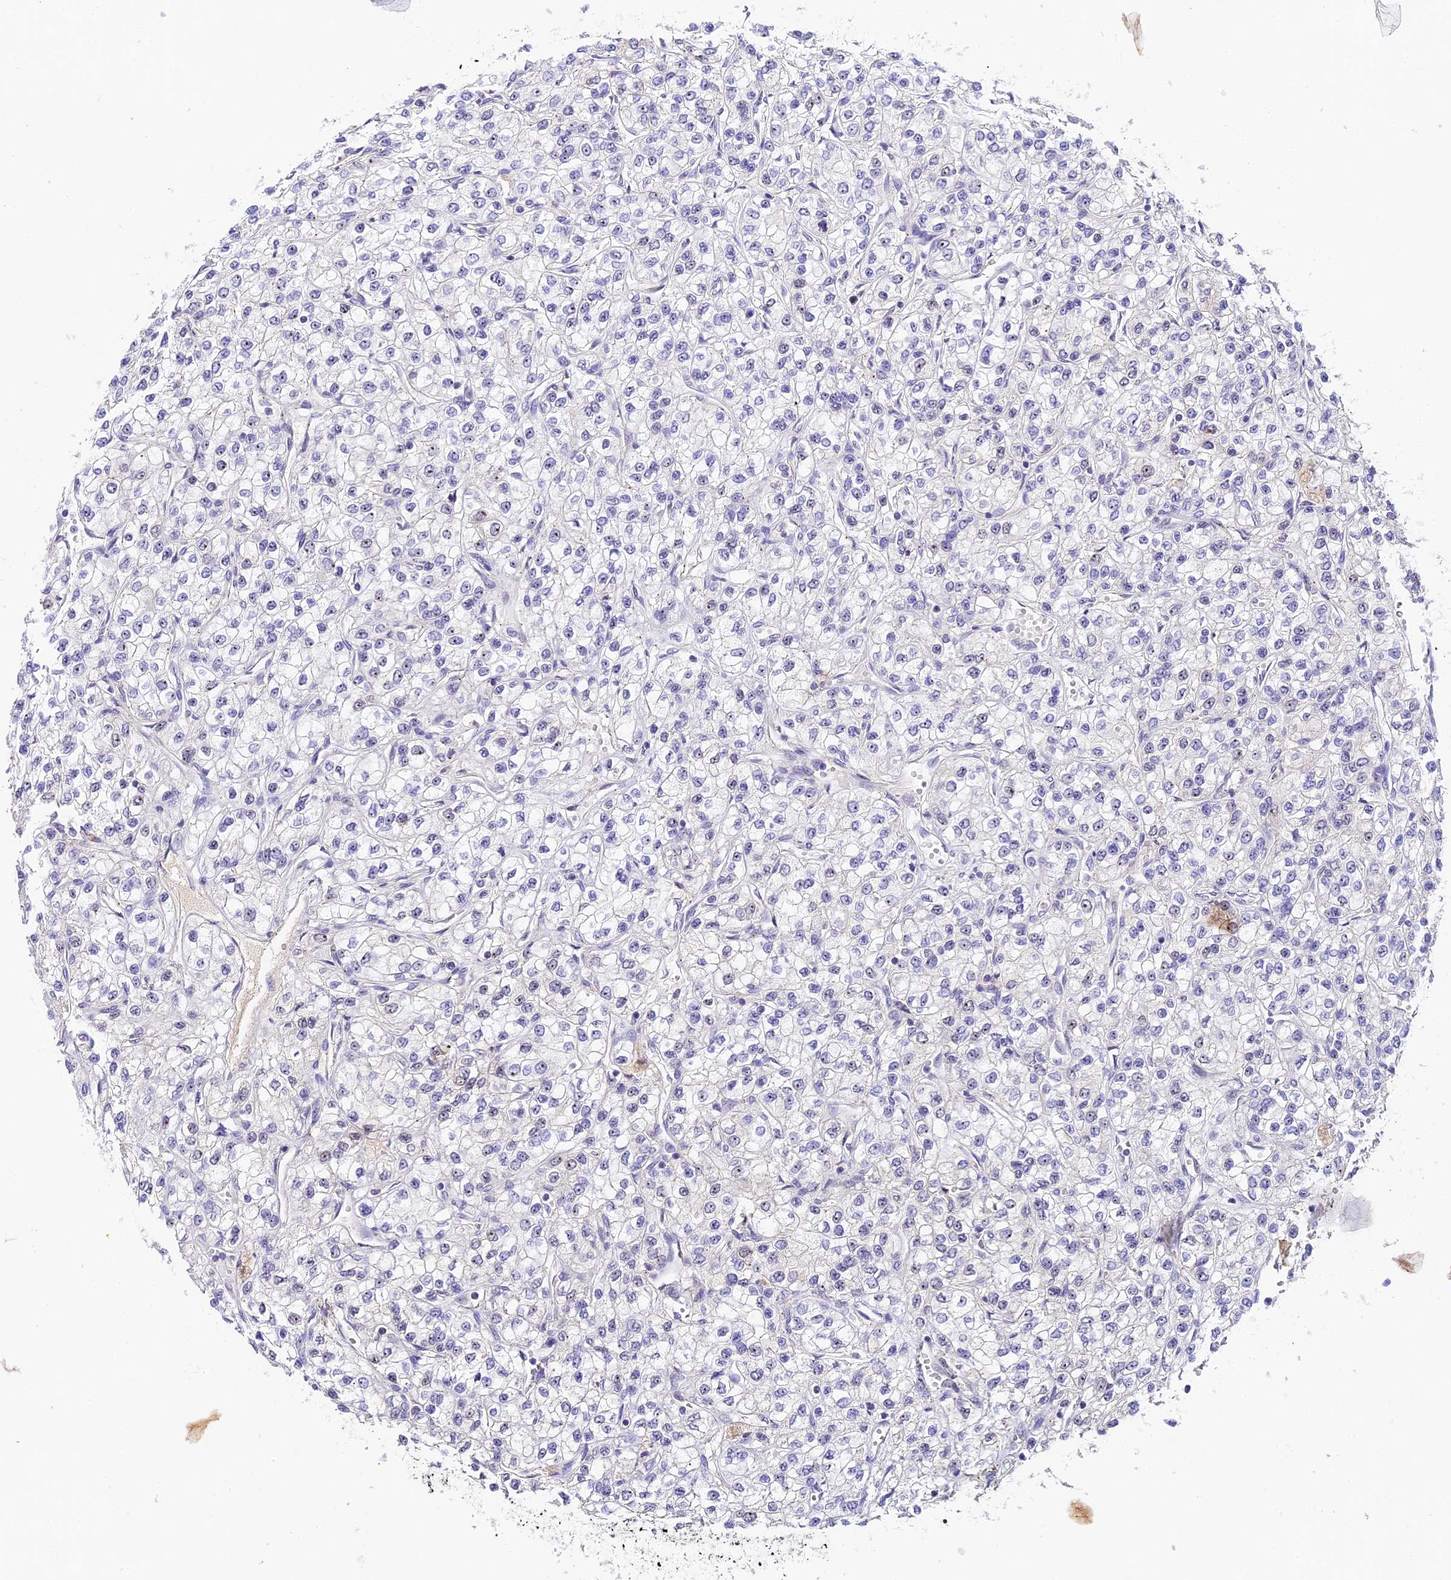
{"staining": {"intensity": "negative", "quantity": "none", "location": "none"}, "tissue": "renal cancer", "cell_type": "Tumor cells", "image_type": "cancer", "snomed": [{"axis": "morphology", "description": "Adenocarcinoma, NOS"}, {"axis": "topography", "description": "Kidney"}], "caption": "Immunohistochemistry of renal adenocarcinoma displays no staining in tumor cells.", "gene": "RAD51", "patient": {"sex": "male", "age": 80}}